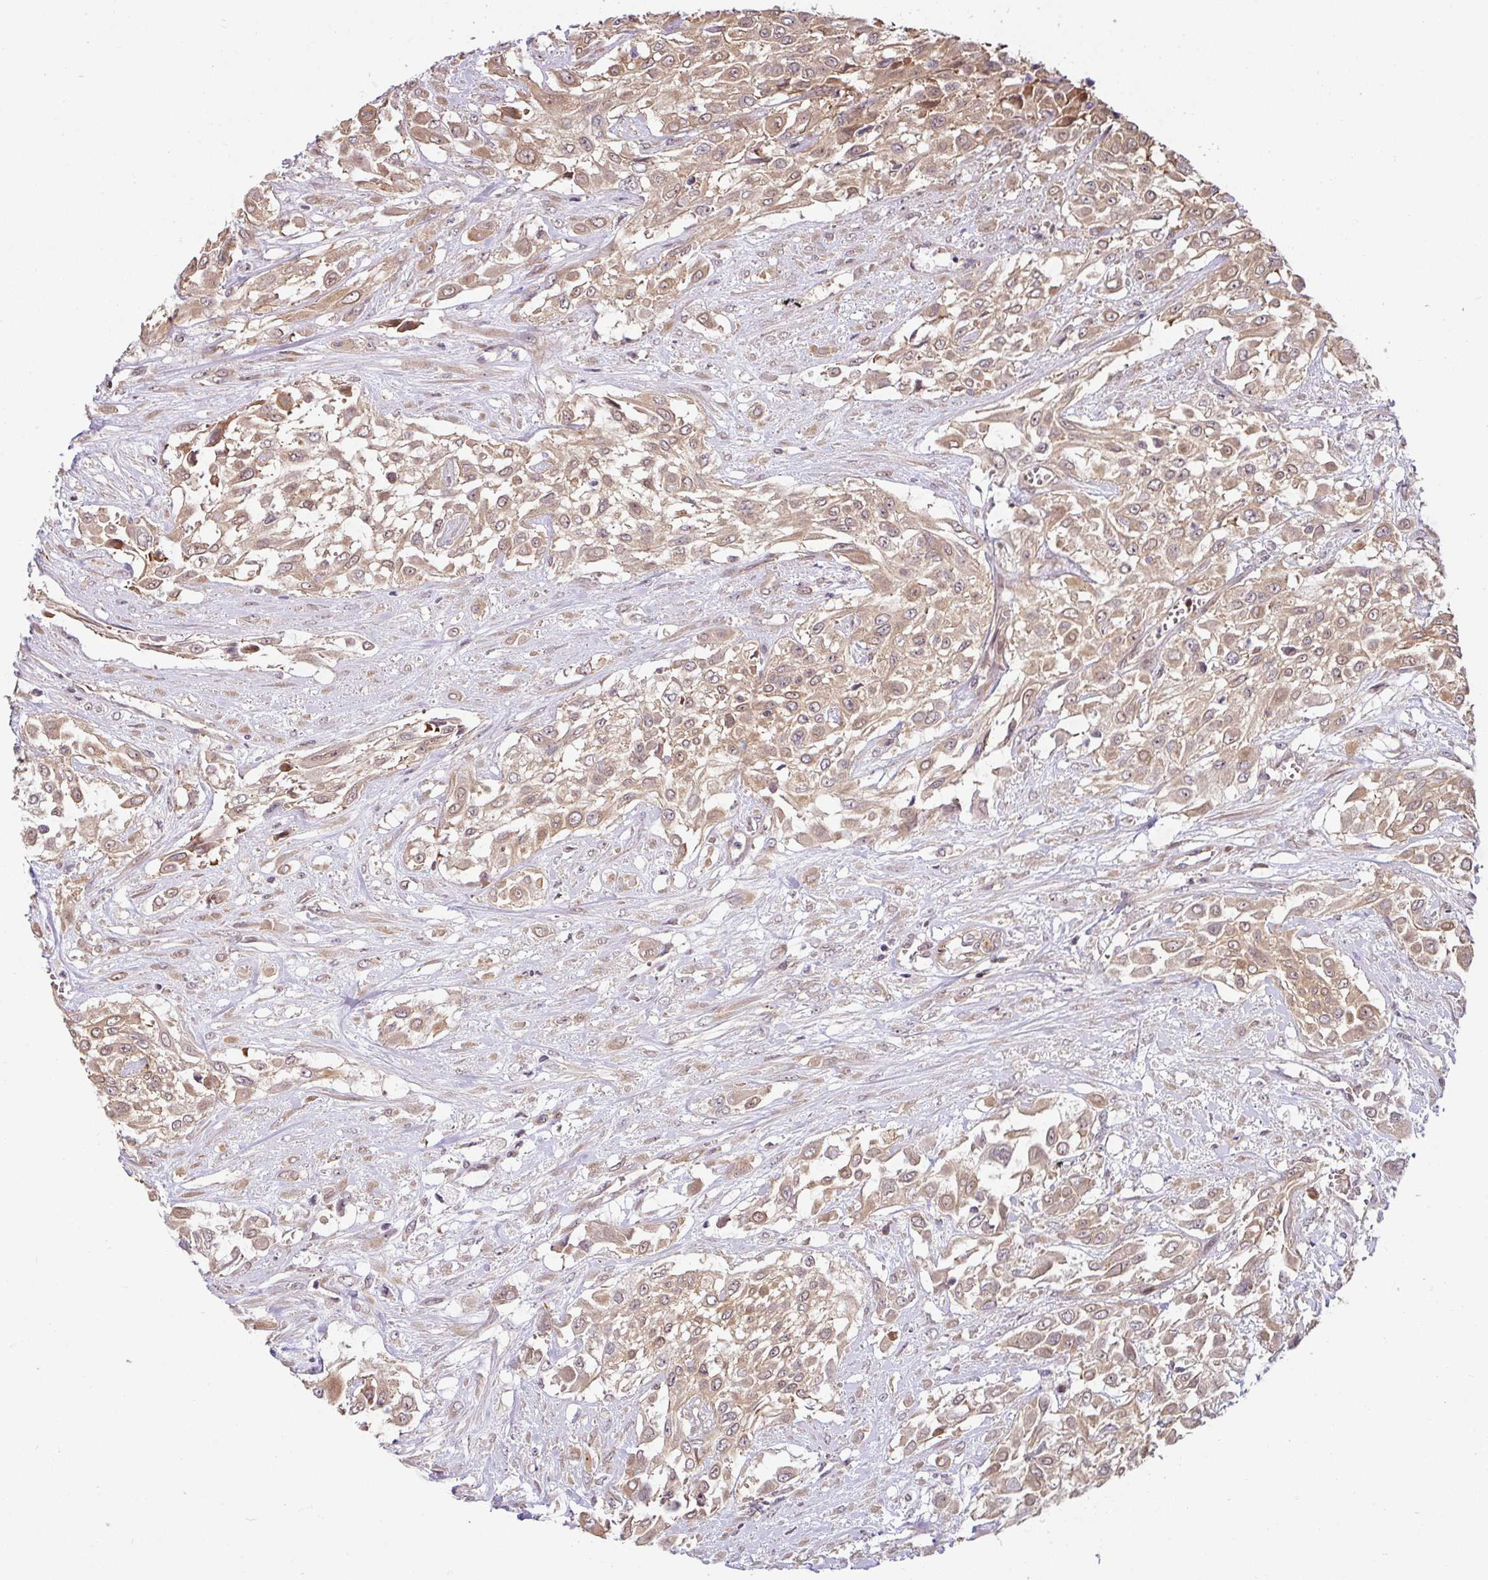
{"staining": {"intensity": "weak", "quantity": ">75%", "location": "cytoplasmic/membranous"}, "tissue": "urothelial cancer", "cell_type": "Tumor cells", "image_type": "cancer", "snomed": [{"axis": "morphology", "description": "Urothelial carcinoma, High grade"}, {"axis": "topography", "description": "Urinary bladder"}], "caption": "Immunohistochemistry (IHC) of high-grade urothelial carcinoma exhibits low levels of weak cytoplasmic/membranous expression in about >75% of tumor cells.", "gene": "SHB", "patient": {"sex": "male", "age": 57}}